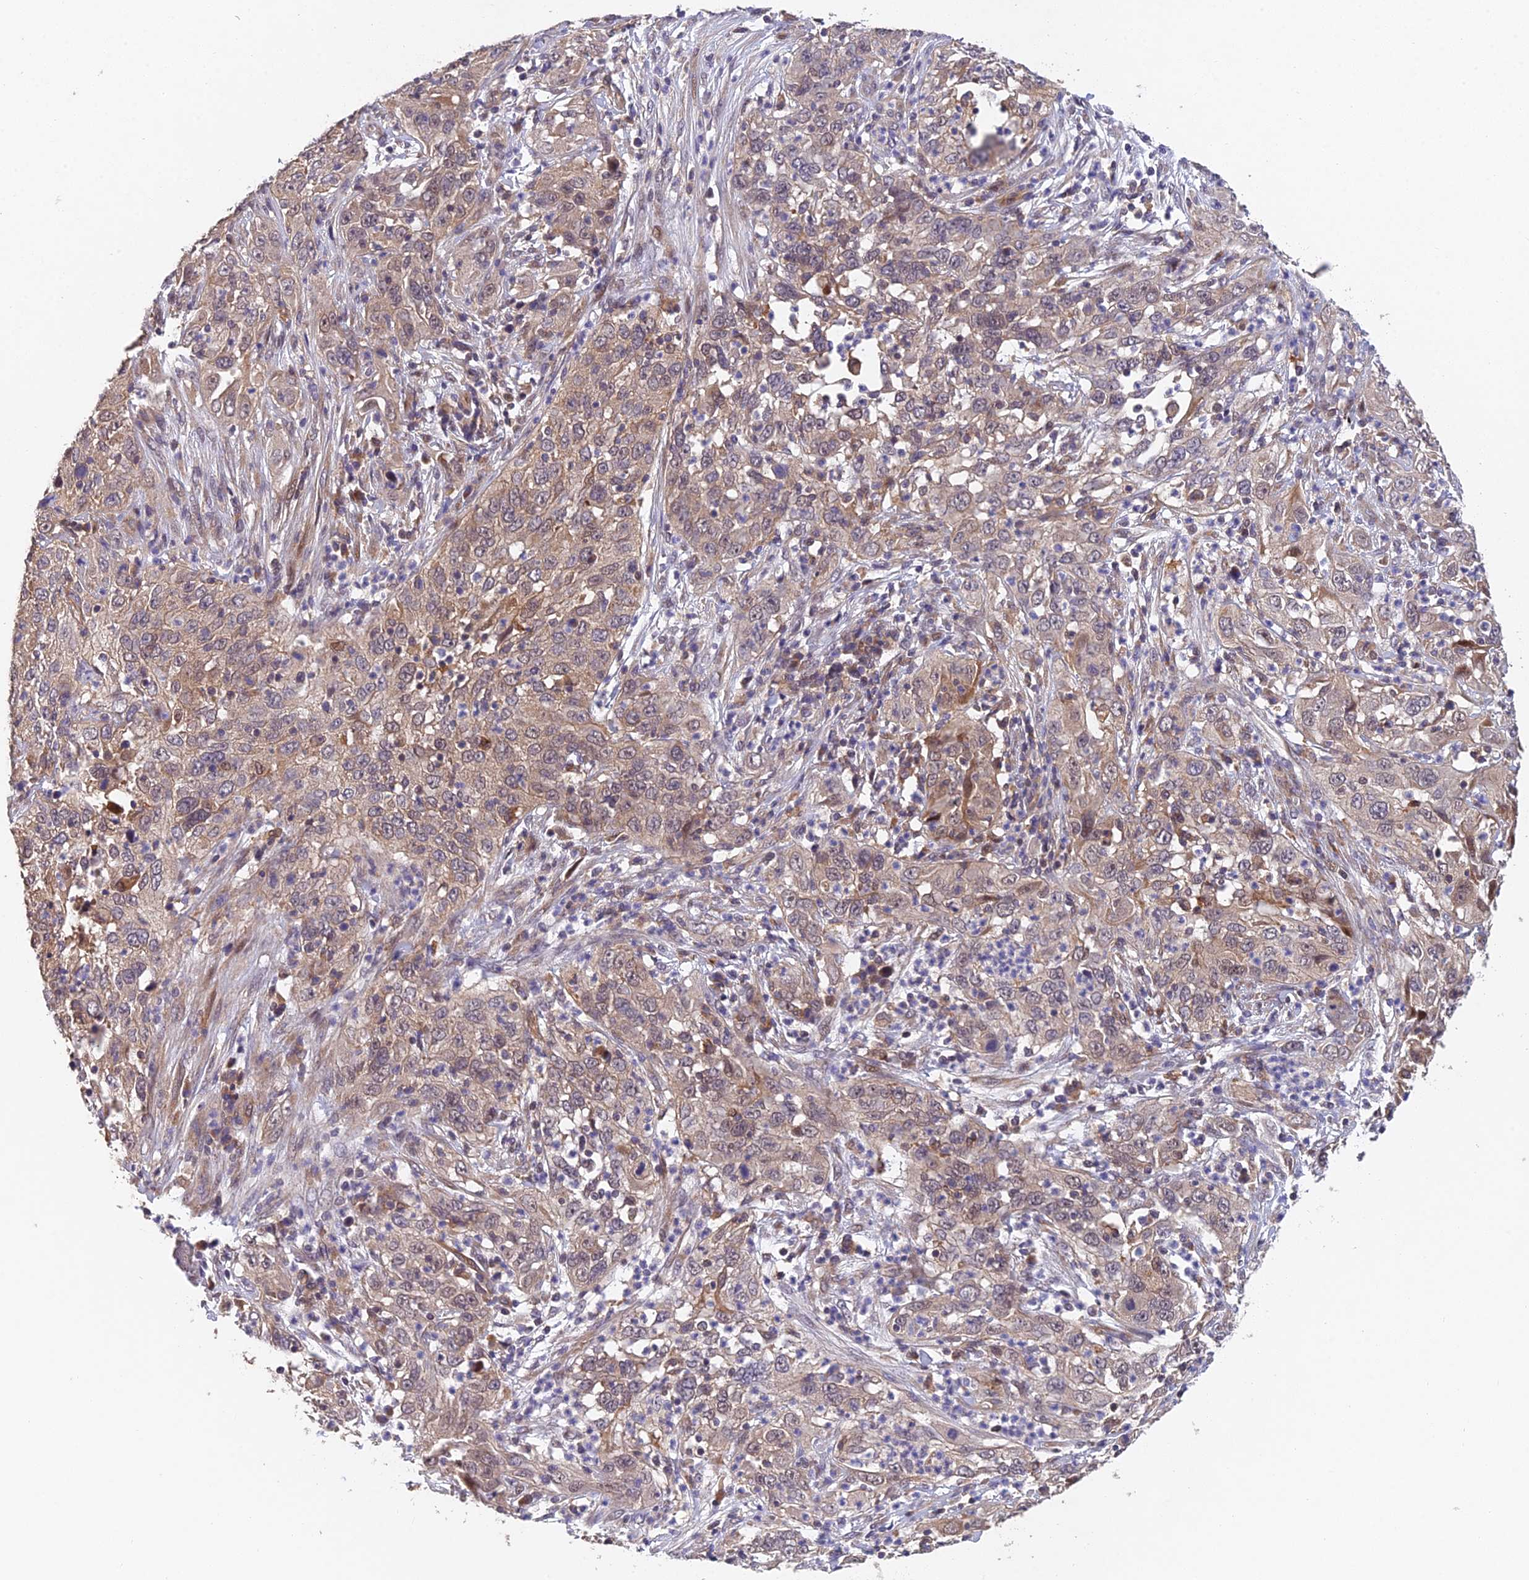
{"staining": {"intensity": "moderate", "quantity": "<25%", "location": "cytoplasmic/membranous,nuclear"}, "tissue": "cervical cancer", "cell_type": "Tumor cells", "image_type": "cancer", "snomed": [{"axis": "morphology", "description": "Squamous cell carcinoma, NOS"}, {"axis": "topography", "description": "Cervix"}], "caption": "IHC of human cervical cancer exhibits low levels of moderate cytoplasmic/membranous and nuclear positivity in approximately <25% of tumor cells.", "gene": "NSMCE1", "patient": {"sex": "female", "age": 32}}